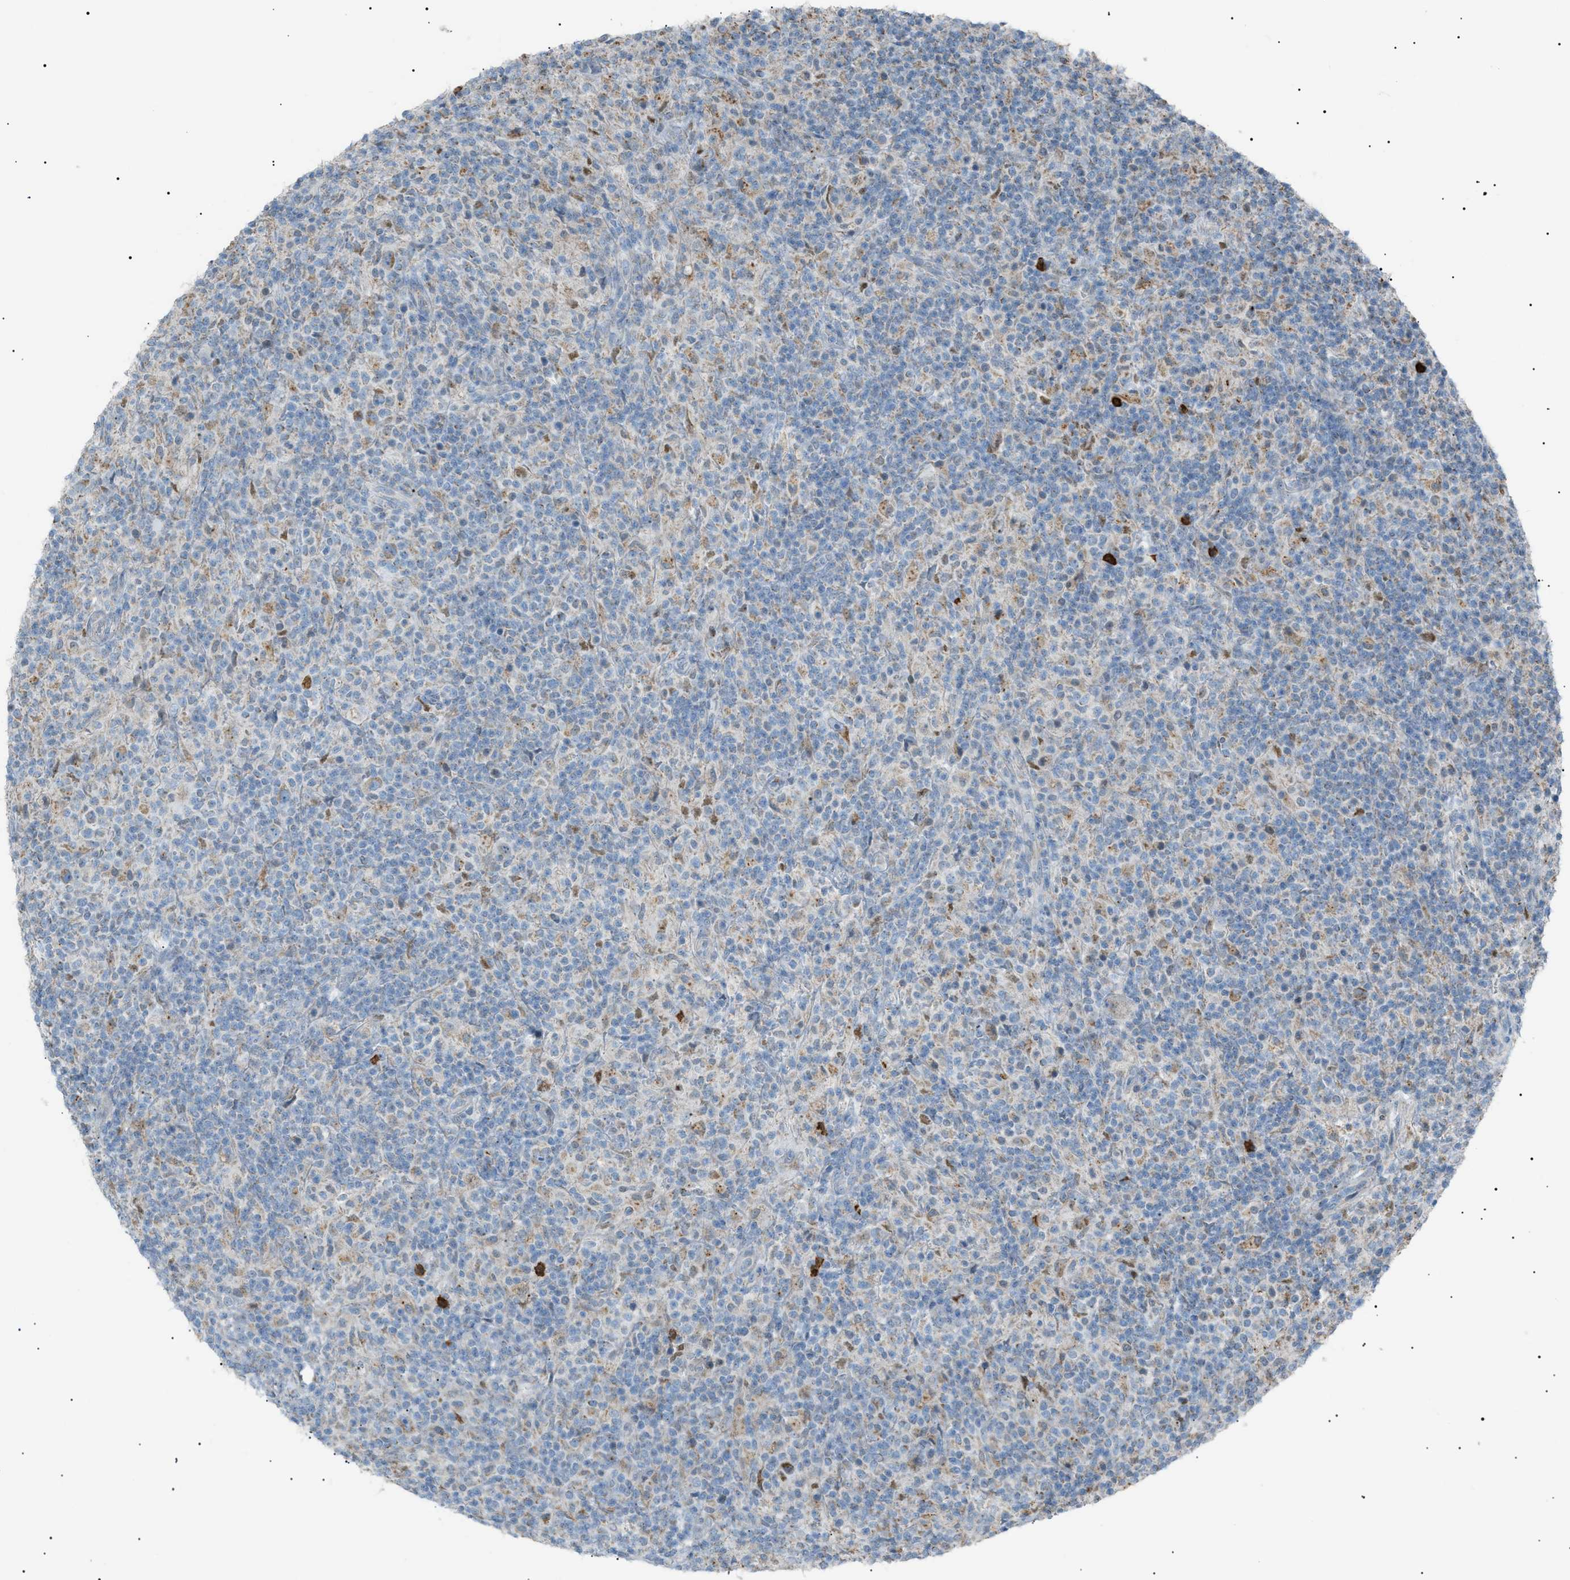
{"staining": {"intensity": "moderate", "quantity": ">75%", "location": "cytoplasmic/membranous"}, "tissue": "lymphoma", "cell_type": "Tumor cells", "image_type": "cancer", "snomed": [{"axis": "morphology", "description": "Hodgkin's disease, NOS"}, {"axis": "topography", "description": "Lymph node"}], "caption": "Immunohistochemistry photomicrograph of lymphoma stained for a protein (brown), which demonstrates medium levels of moderate cytoplasmic/membranous expression in approximately >75% of tumor cells.", "gene": "ZNF516", "patient": {"sex": "male", "age": 70}}